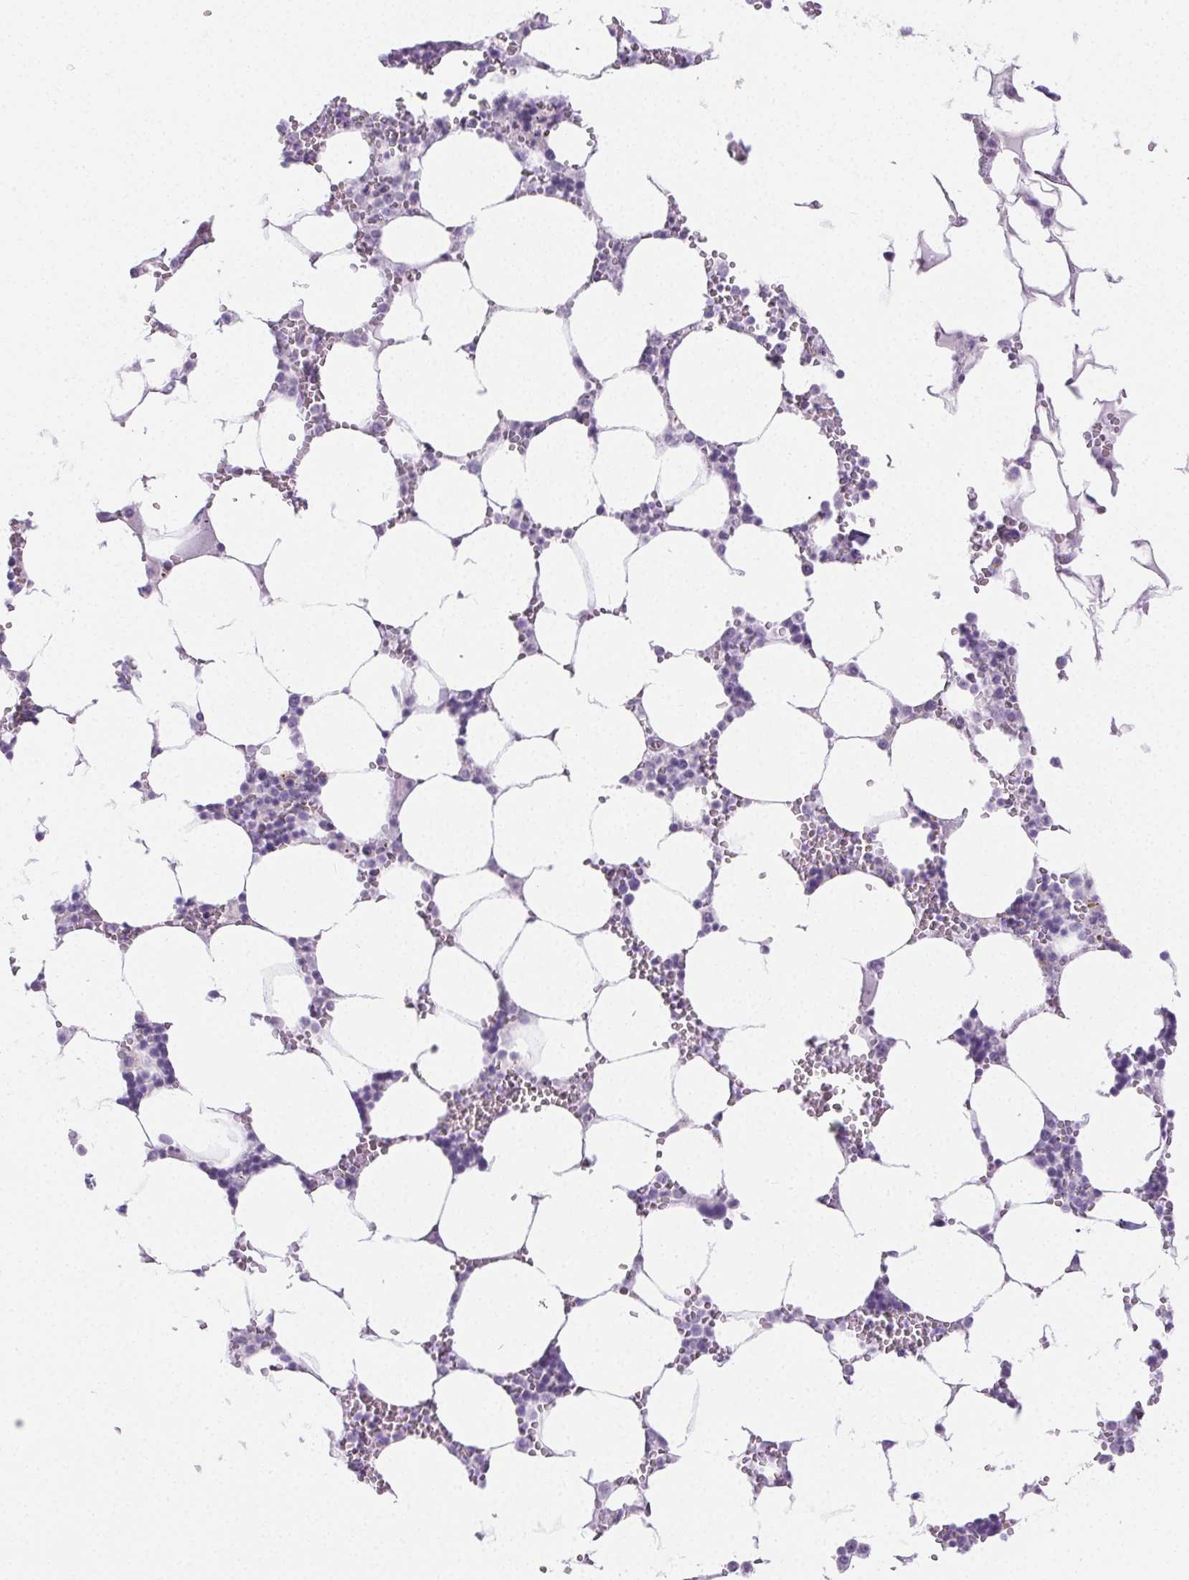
{"staining": {"intensity": "negative", "quantity": "none", "location": "none"}, "tissue": "bone marrow", "cell_type": "Hematopoietic cells", "image_type": "normal", "snomed": [{"axis": "morphology", "description": "Normal tissue, NOS"}, {"axis": "topography", "description": "Bone marrow"}], "caption": "This is a image of immunohistochemistry (IHC) staining of benign bone marrow, which shows no staining in hematopoietic cells.", "gene": "PI3", "patient": {"sex": "male", "age": 64}}